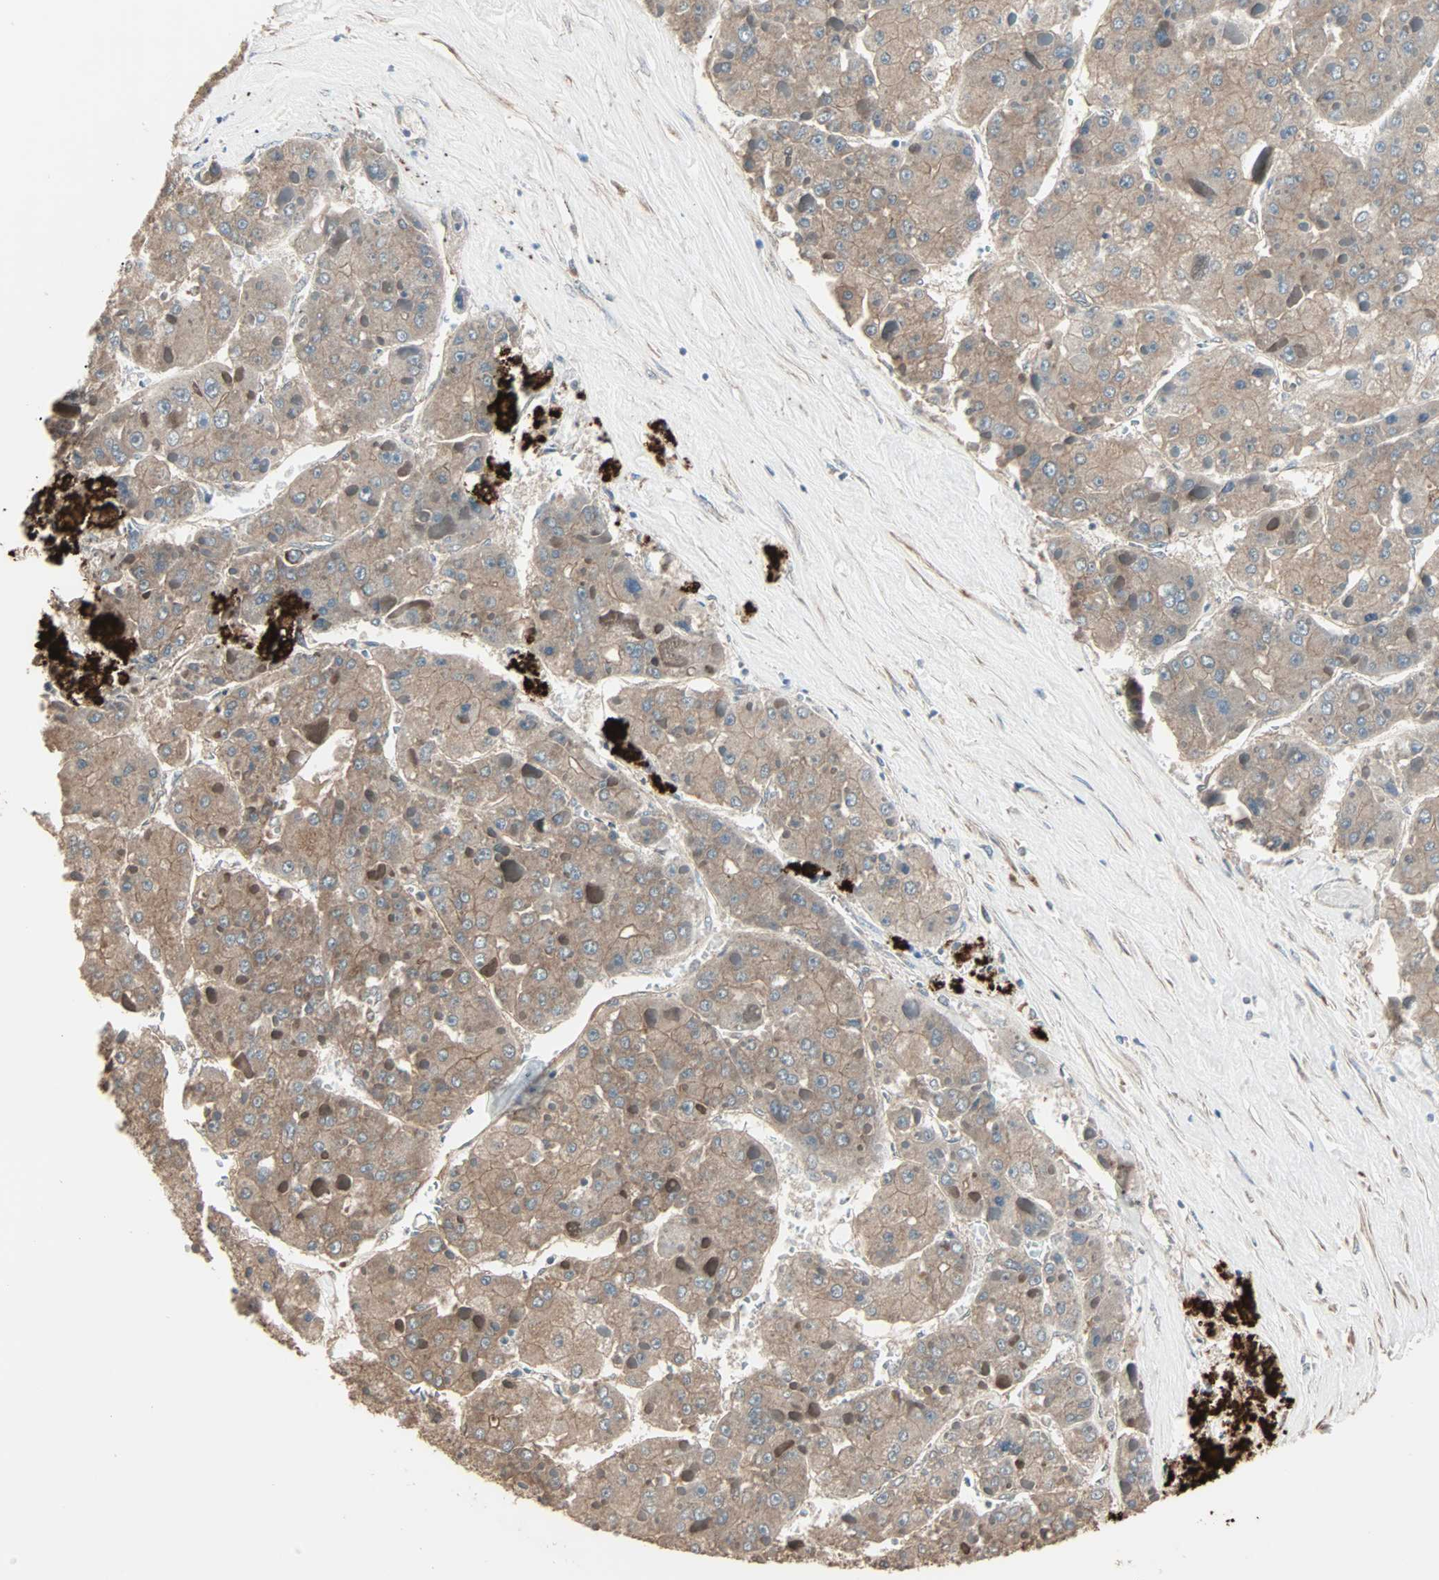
{"staining": {"intensity": "weak", "quantity": ">75%", "location": "cytoplasmic/membranous"}, "tissue": "liver cancer", "cell_type": "Tumor cells", "image_type": "cancer", "snomed": [{"axis": "morphology", "description": "Carcinoma, Hepatocellular, NOS"}, {"axis": "topography", "description": "Liver"}], "caption": "A high-resolution photomicrograph shows immunohistochemistry staining of liver hepatocellular carcinoma, which displays weak cytoplasmic/membranous expression in approximately >75% of tumor cells. The staining was performed using DAB (3,3'-diaminobenzidine), with brown indicating positive protein expression. Nuclei are stained blue with hematoxylin.", "gene": "GALNT3", "patient": {"sex": "female", "age": 73}}